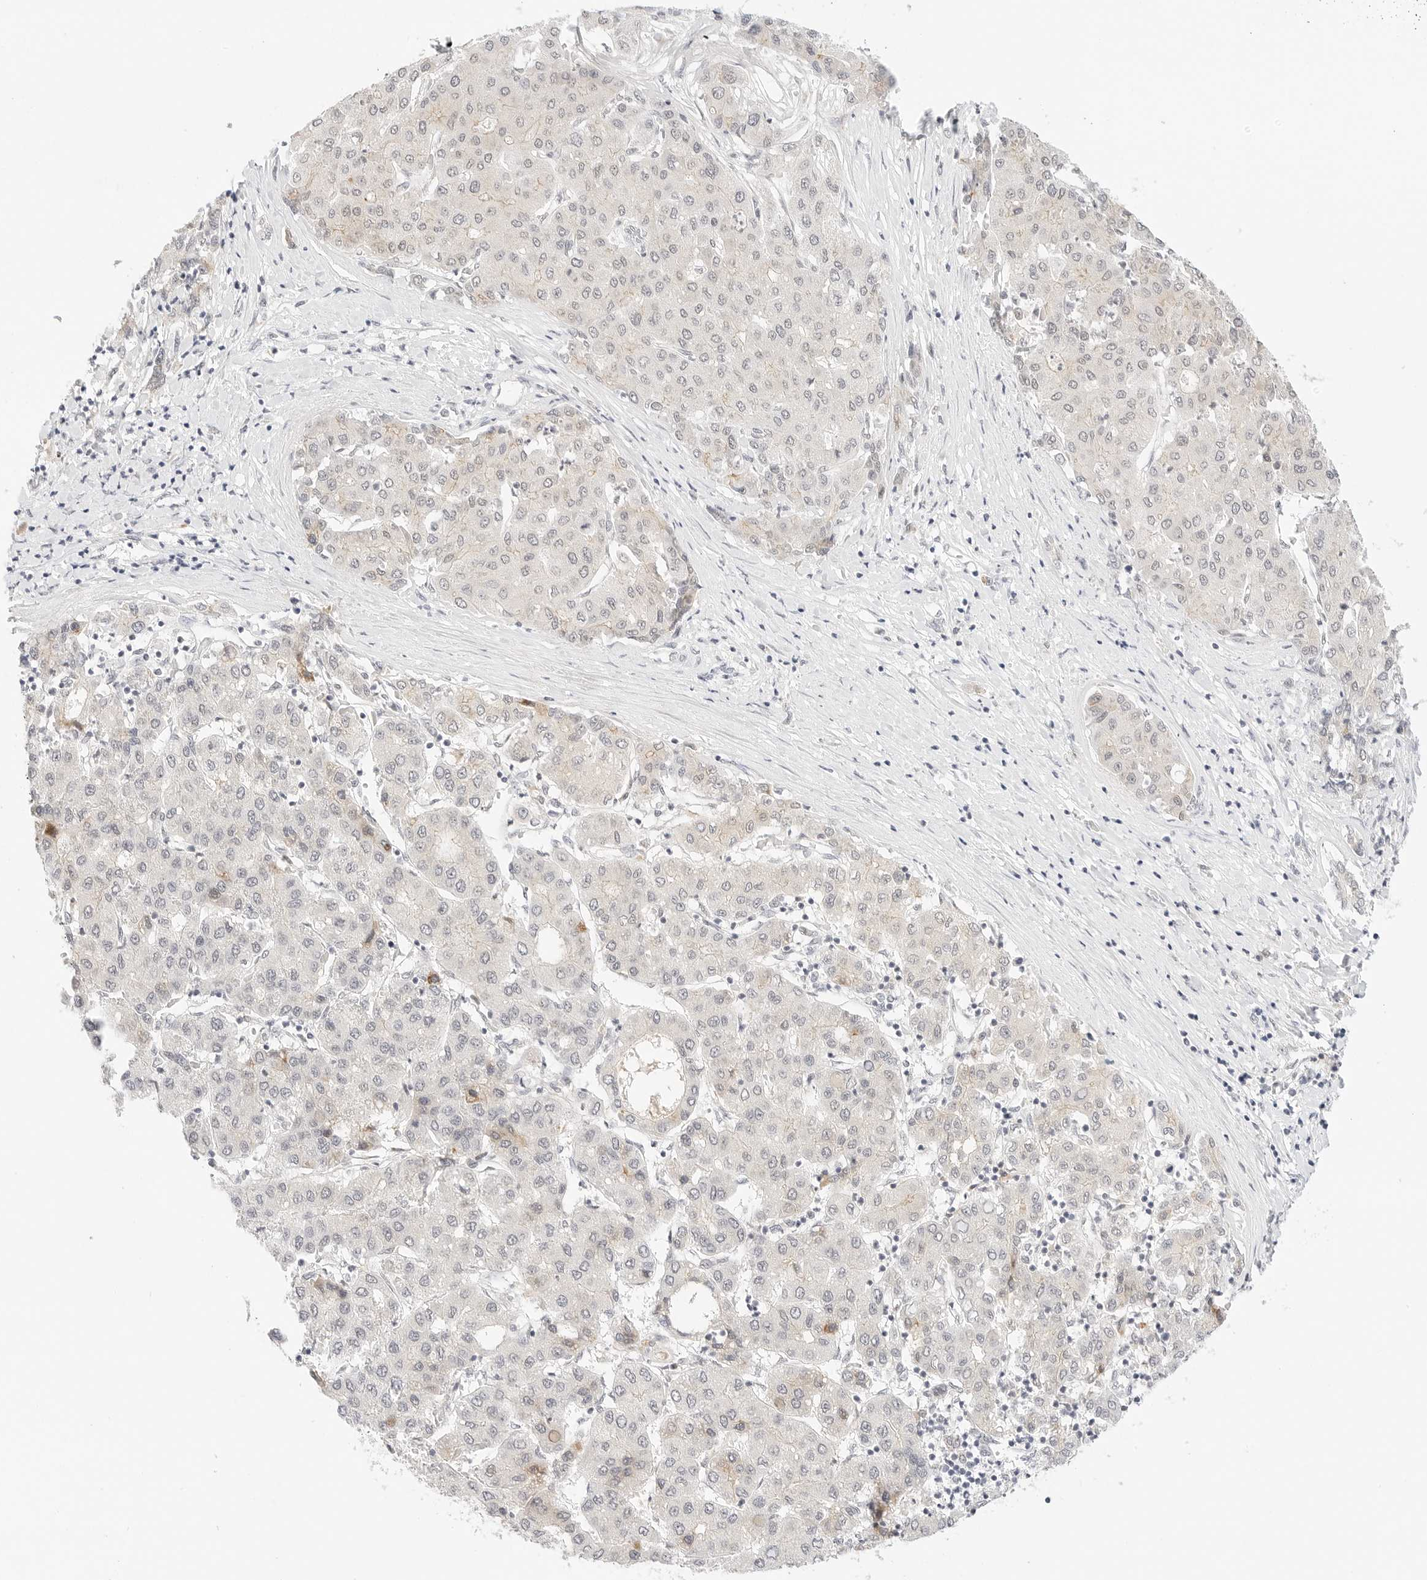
{"staining": {"intensity": "weak", "quantity": "<25%", "location": "nuclear"}, "tissue": "liver cancer", "cell_type": "Tumor cells", "image_type": "cancer", "snomed": [{"axis": "morphology", "description": "Carcinoma, Hepatocellular, NOS"}, {"axis": "topography", "description": "Liver"}], "caption": "An immunohistochemistry (IHC) photomicrograph of hepatocellular carcinoma (liver) is shown. There is no staining in tumor cells of hepatocellular carcinoma (liver).", "gene": "XKR4", "patient": {"sex": "male", "age": 65}}